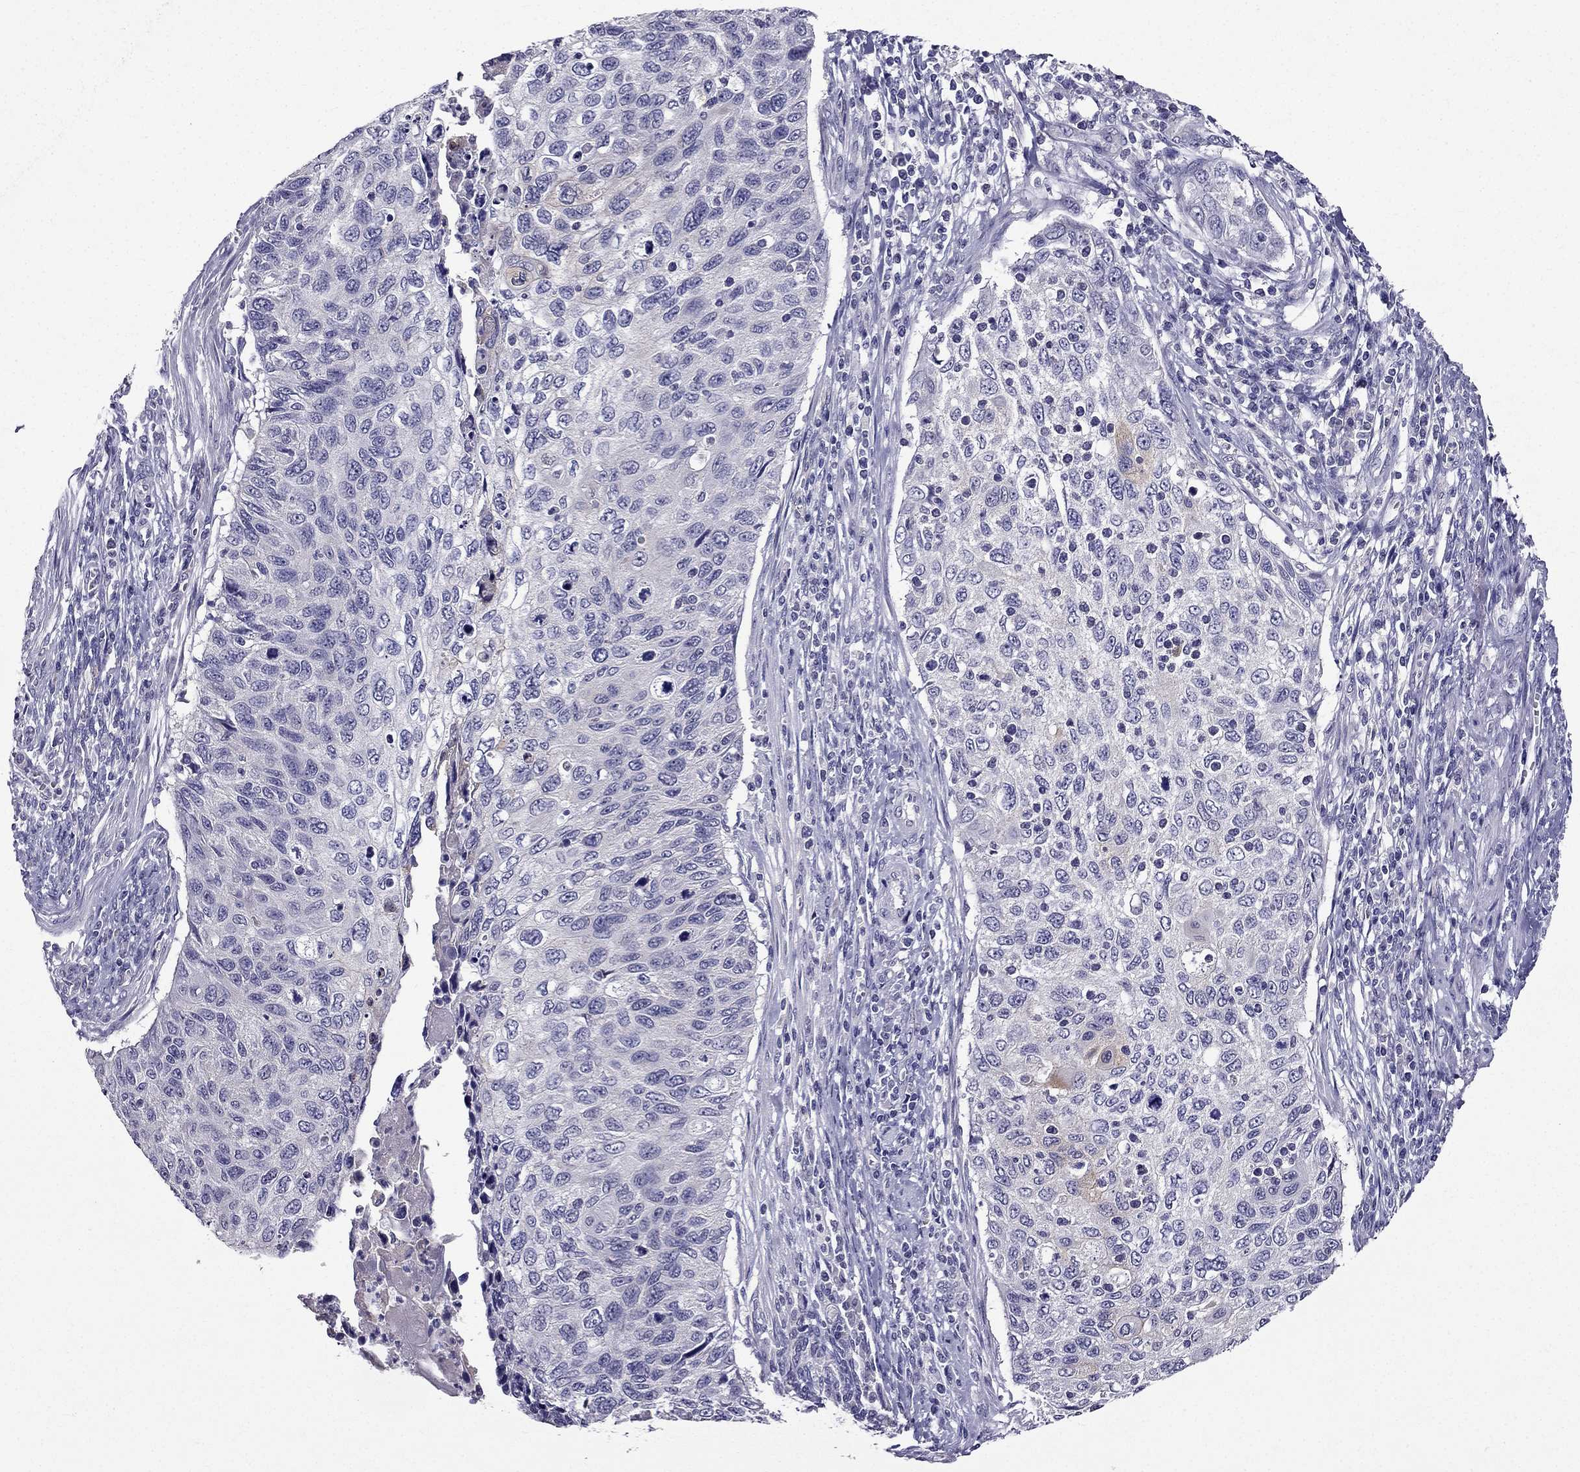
{"staining": {"intensity": "negative", "quantity": "none", "location": "none"}, "tissue": "cervical cancer", "cell_type": "Tumor cells", "image_type": "cancer", "snomed": [{"axis": "morphology", "description": "Squamous cell carcinoma, NOS"}, {"axis": "topography", "description": "Cervix"}], "caption": "A micrograph of human squamous cell carcinoma (cervical) is negative for staining in tumor cells. (DAB immunohistochemistry (IHC) visualized using brightfield microscopy, high magnification).", "gene": "DUSP15", "patient": {"sex": "female", "age": 70}}